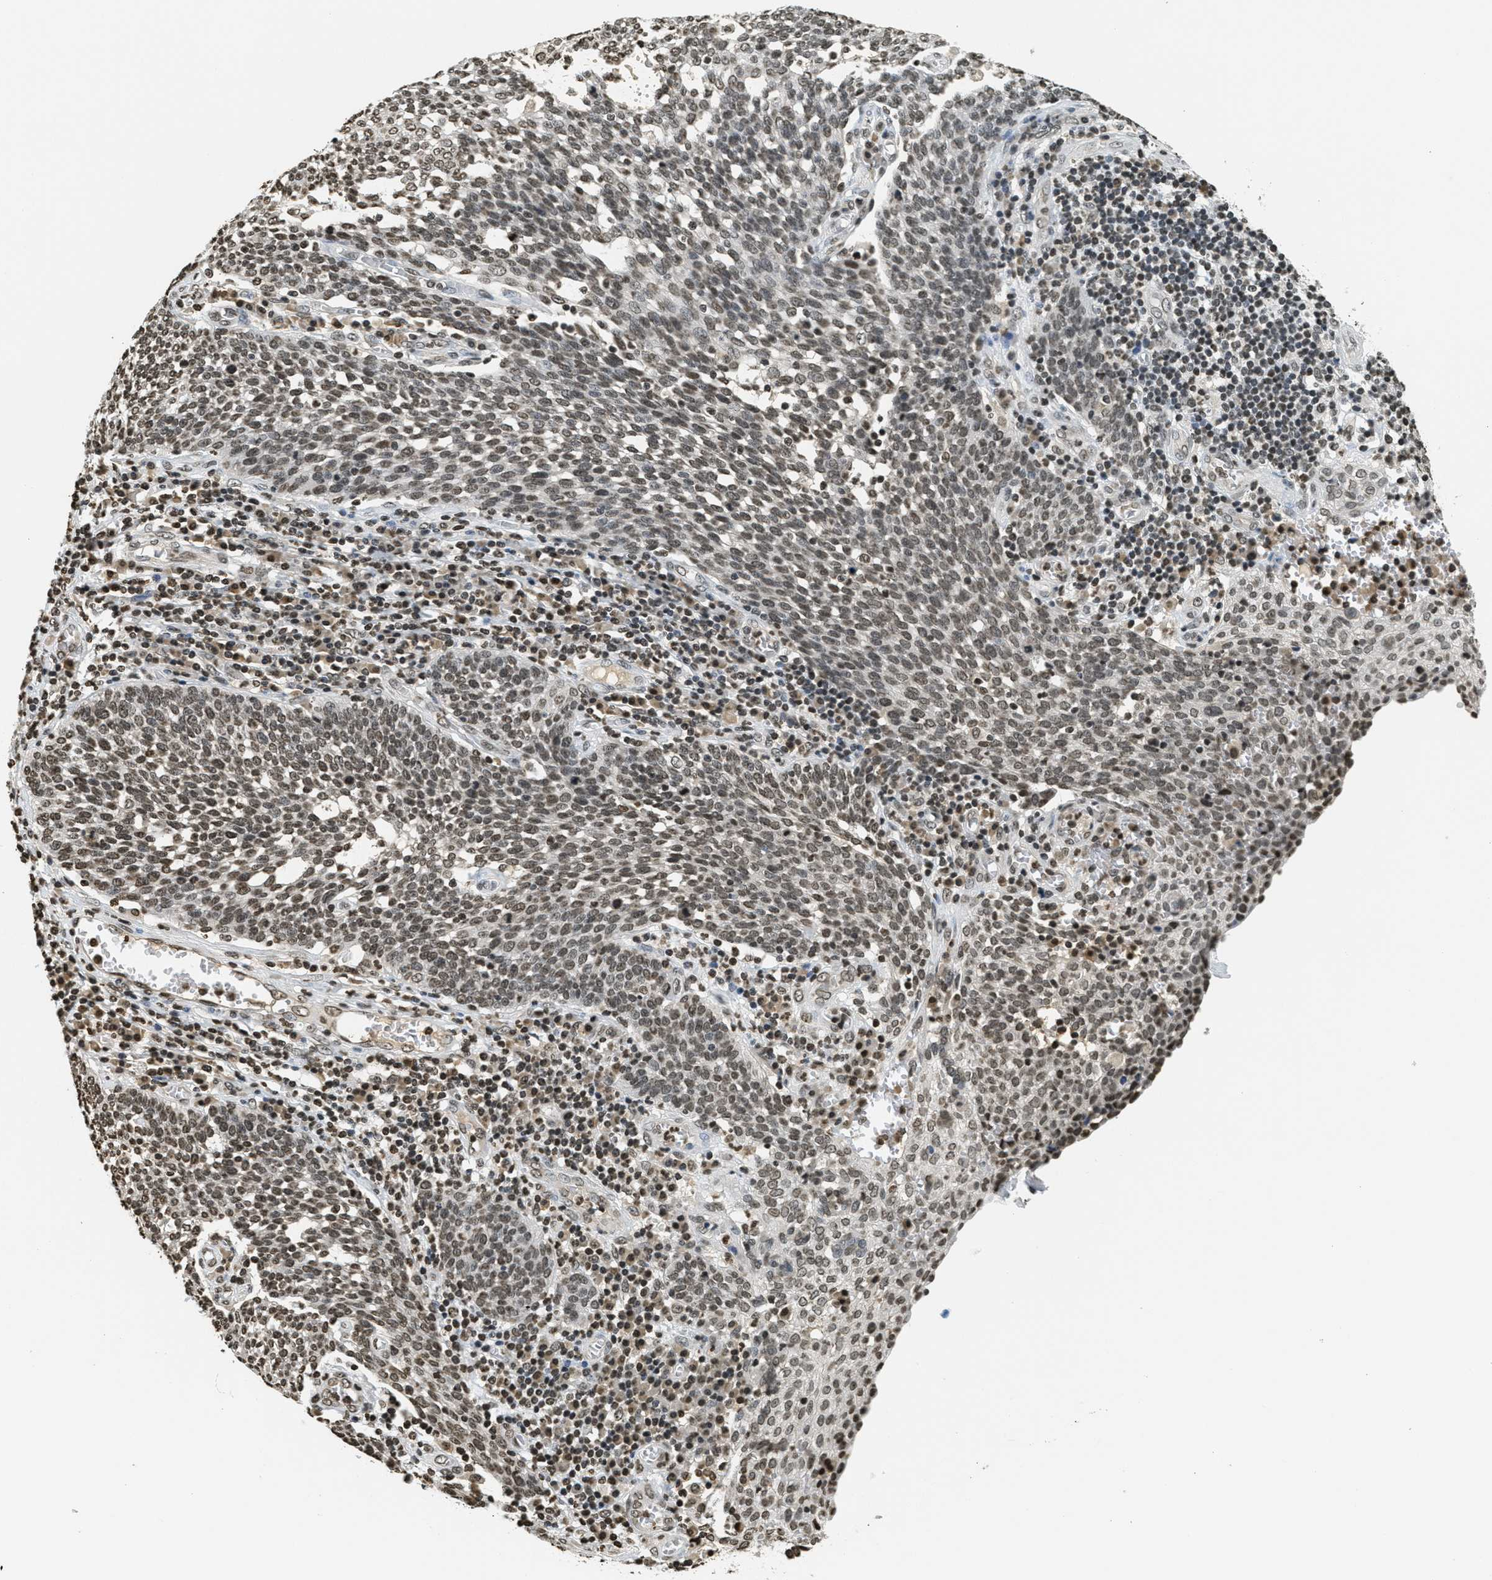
{"staining": {"intensity": "moderate", "quantity": ">75%", "location": "nuclear"}, "tissue": "cervical cancer", "cell_type": "Tumor cells", "image_type": "cancer", "snomed": [{"axis": "morphology", "description": "Squamous cell carcinoma, NOS"}, {"axis": "topography", "description": "Cervix"}], "caption": "IHC histopathology image of human cervical cancer (squamous cell carcinoma) stained for a protein (brown), which displays medium levels of moderate nuclear positivity in approximately >75% of tumor cells.", "gene": "LDB2", "patient": {"sex": "female", "age": 34}}